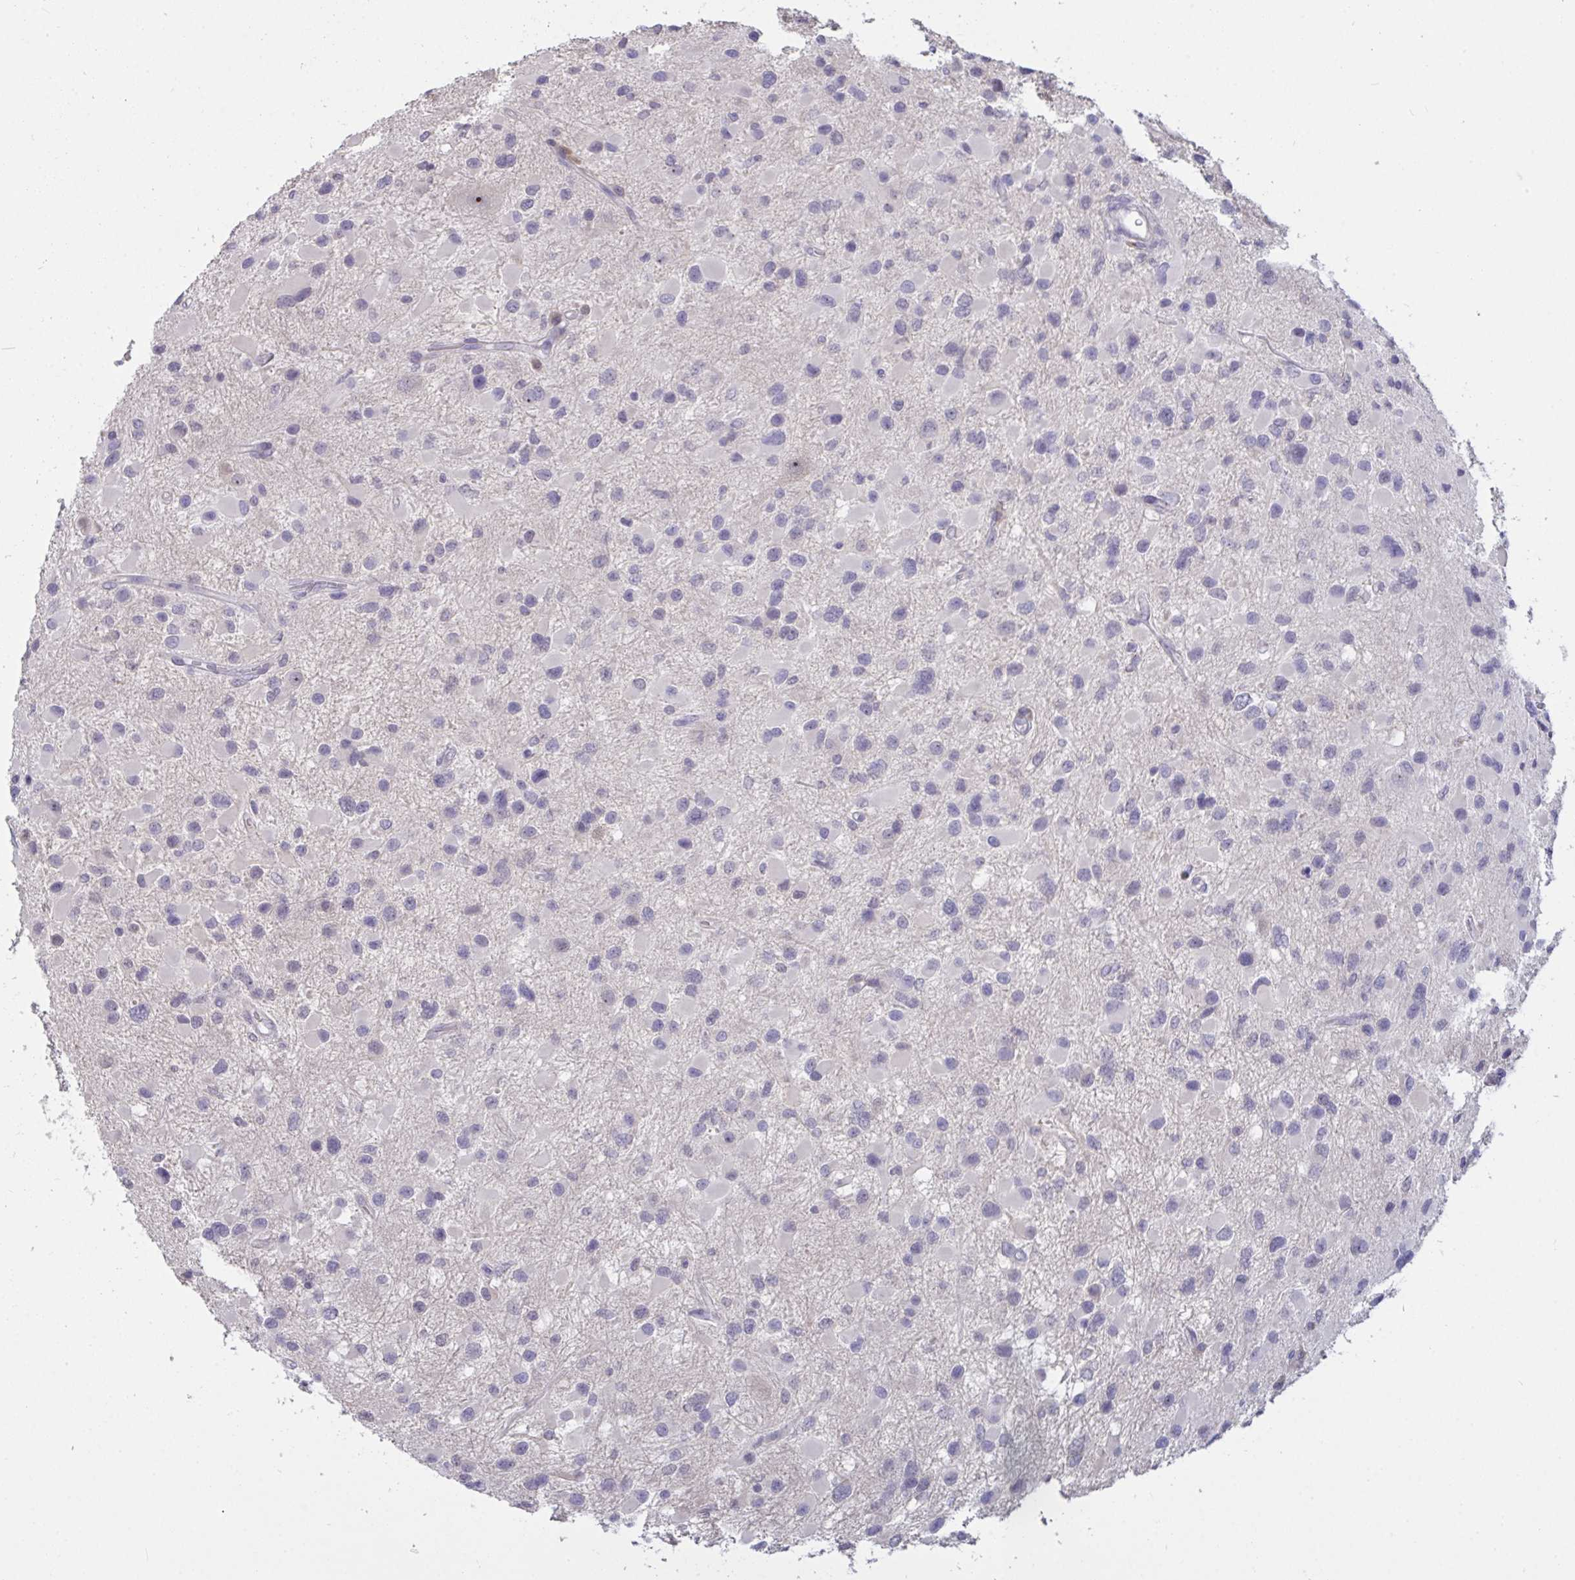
{"staining": {"intensity": "negative", "quantity": "none", "location": "none"}, "tissue": "glioma", "cell_type": "Tumor cells", "image_type": "cancer", "snomed": [{"axis": "morphology", "description": "Glioma, malignant, Low grade"}, {"axis": "topography", "description": "Brain"}], "caption": "Immunohistochemistry (IHC) image of neoplastic tissue: malignant low-grade glioma stained with DAB (3,3'-diaminobenzidine) shows no significant protein staining in tumor cells.", "gene": "MYC", "patient": {"sex": "female", "age": 32}}